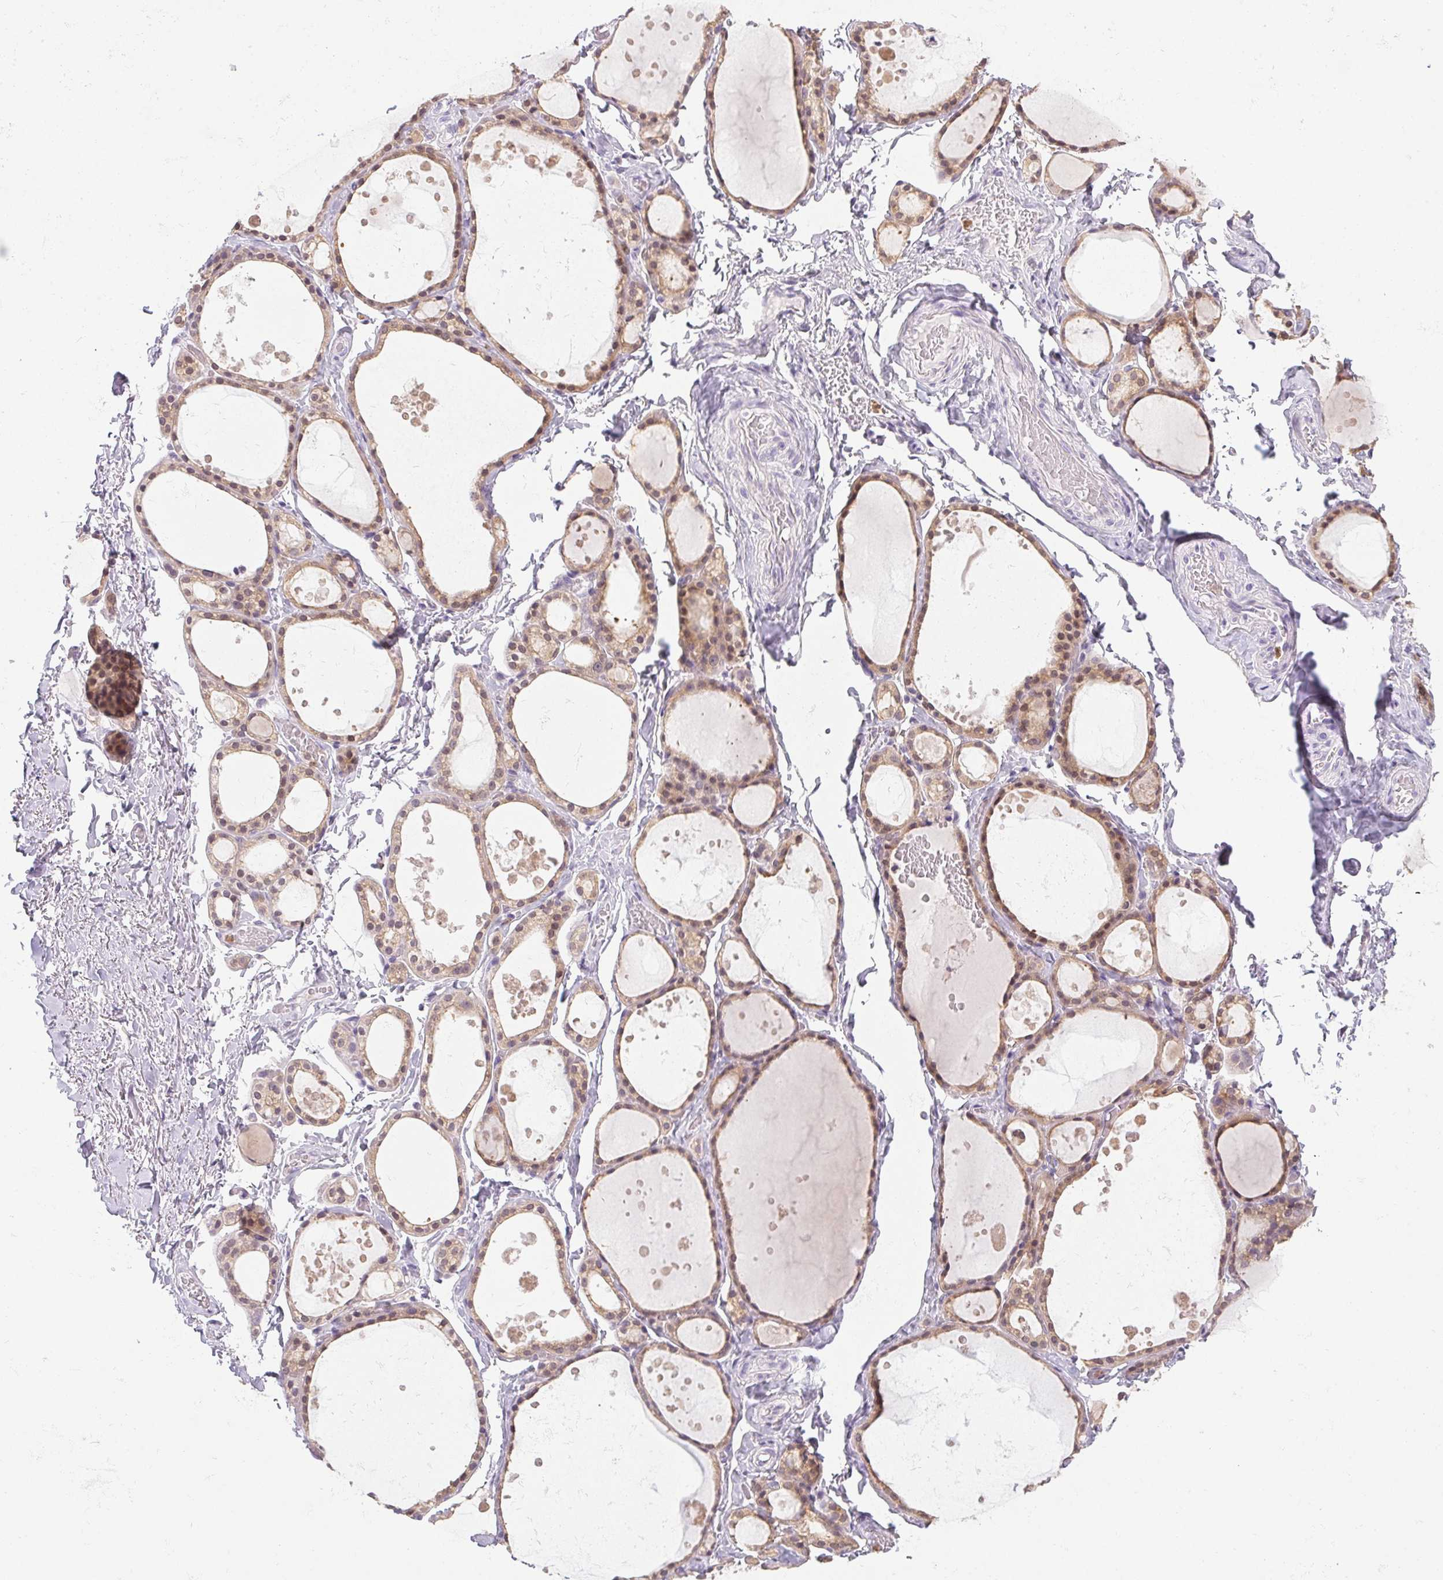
{"staining": {"intensity": "moderate", "quantity": "25%-75%", "location": "cytoplasmic/membranous,nuclear"}, "tissue": "thyroid gland", "cell_type": "Glandular cells", "image_type": "normal", "snomed": [{"axis": "morphology", "description": "Normal tissue, NOS"}, {"axis": "topography", "description": "Thyroid gland"}], "caption": "Brown immunohistochemical staining in normal thyroid gland demonstrates moderate cytoplasmic/membranous,nuclear expression in about 25%-75% of glandular cells.", "gene": "DNAJC5G", "patient": {"sex": "male", "age": 68}}